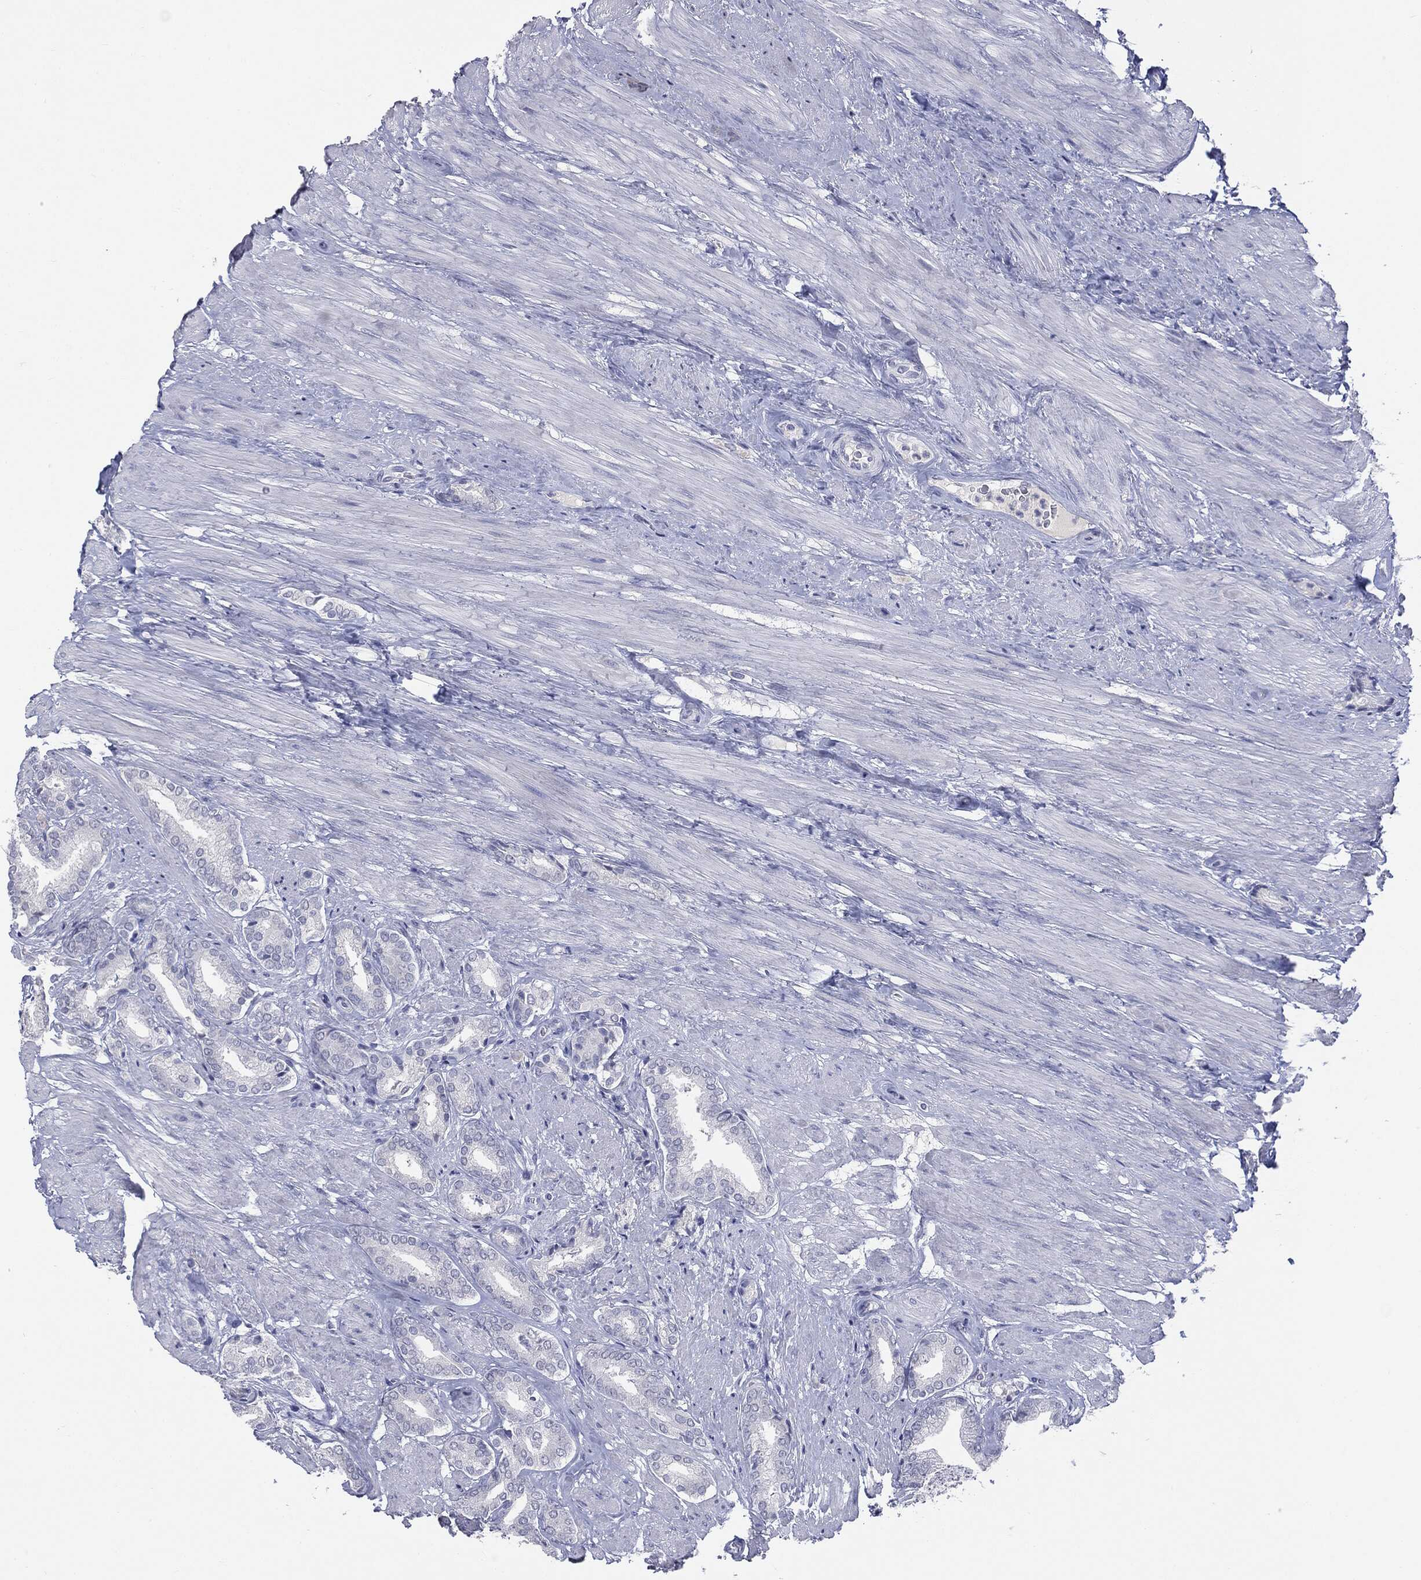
{"staining": {"intensity": "negative", "quantity": "none", "location": "none"}, "tissue": "prostate cancer", "cell_type": "Tumor cells", "image_type": "cancer", "snomed": [{"axis": "morphology", "description": "Adenocarcinoma, High grade"}, {"axis": "topography", "description": "Prostate"}], "caption": "High magnification brightfield microscopy of adenocarcinoma (high-grade) (prostate) stained with DAB (3,3'-diaminobenzidine) (brown) and counterstained with hematoxylin (blue): tumor cells show no significant expression.", "gene": "TSHB", "patient": {"sex": "male", "age": 56}}